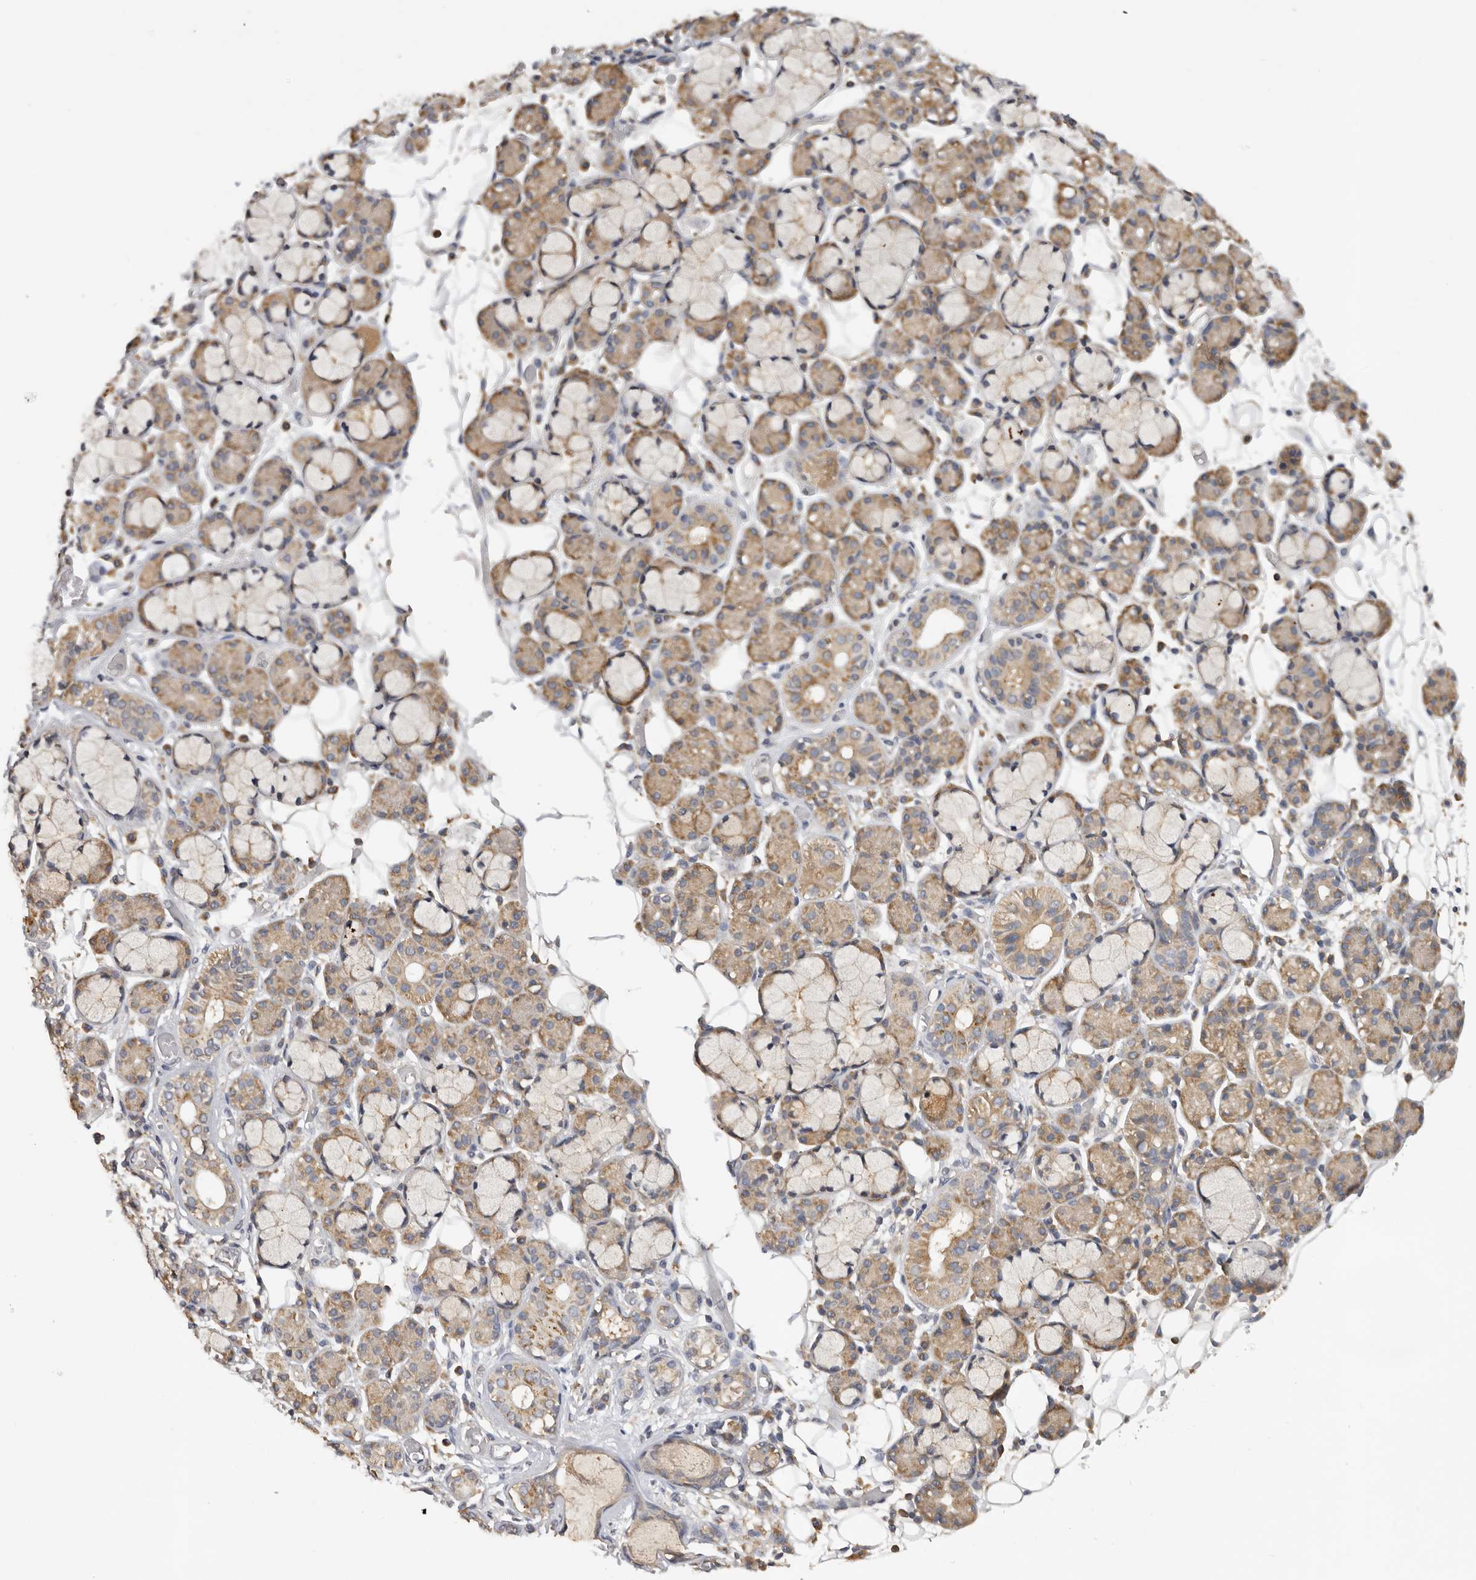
{"staining": {"intensity": "moderate", "quantity": "25%-75%", "location": "cytoplasmic/membranous"}, "tissue": "salivary gland", "cell_type": "Glandular cells", "image_type": "normal", "snomed": [{"axis": "morphology", "description": "Normal tissue, NOS"}, {"axis": "topography", "description": "Salivary gland"}], "caption": "Moderate cytoplasmic/membranous expression for a protein is seen in about 25%-75% of glandular cells of benign salivary gland using immunohistochemistry (IHC).", "gene": "PPP1R42", "patient": {"sex": "male", "age": 63}}